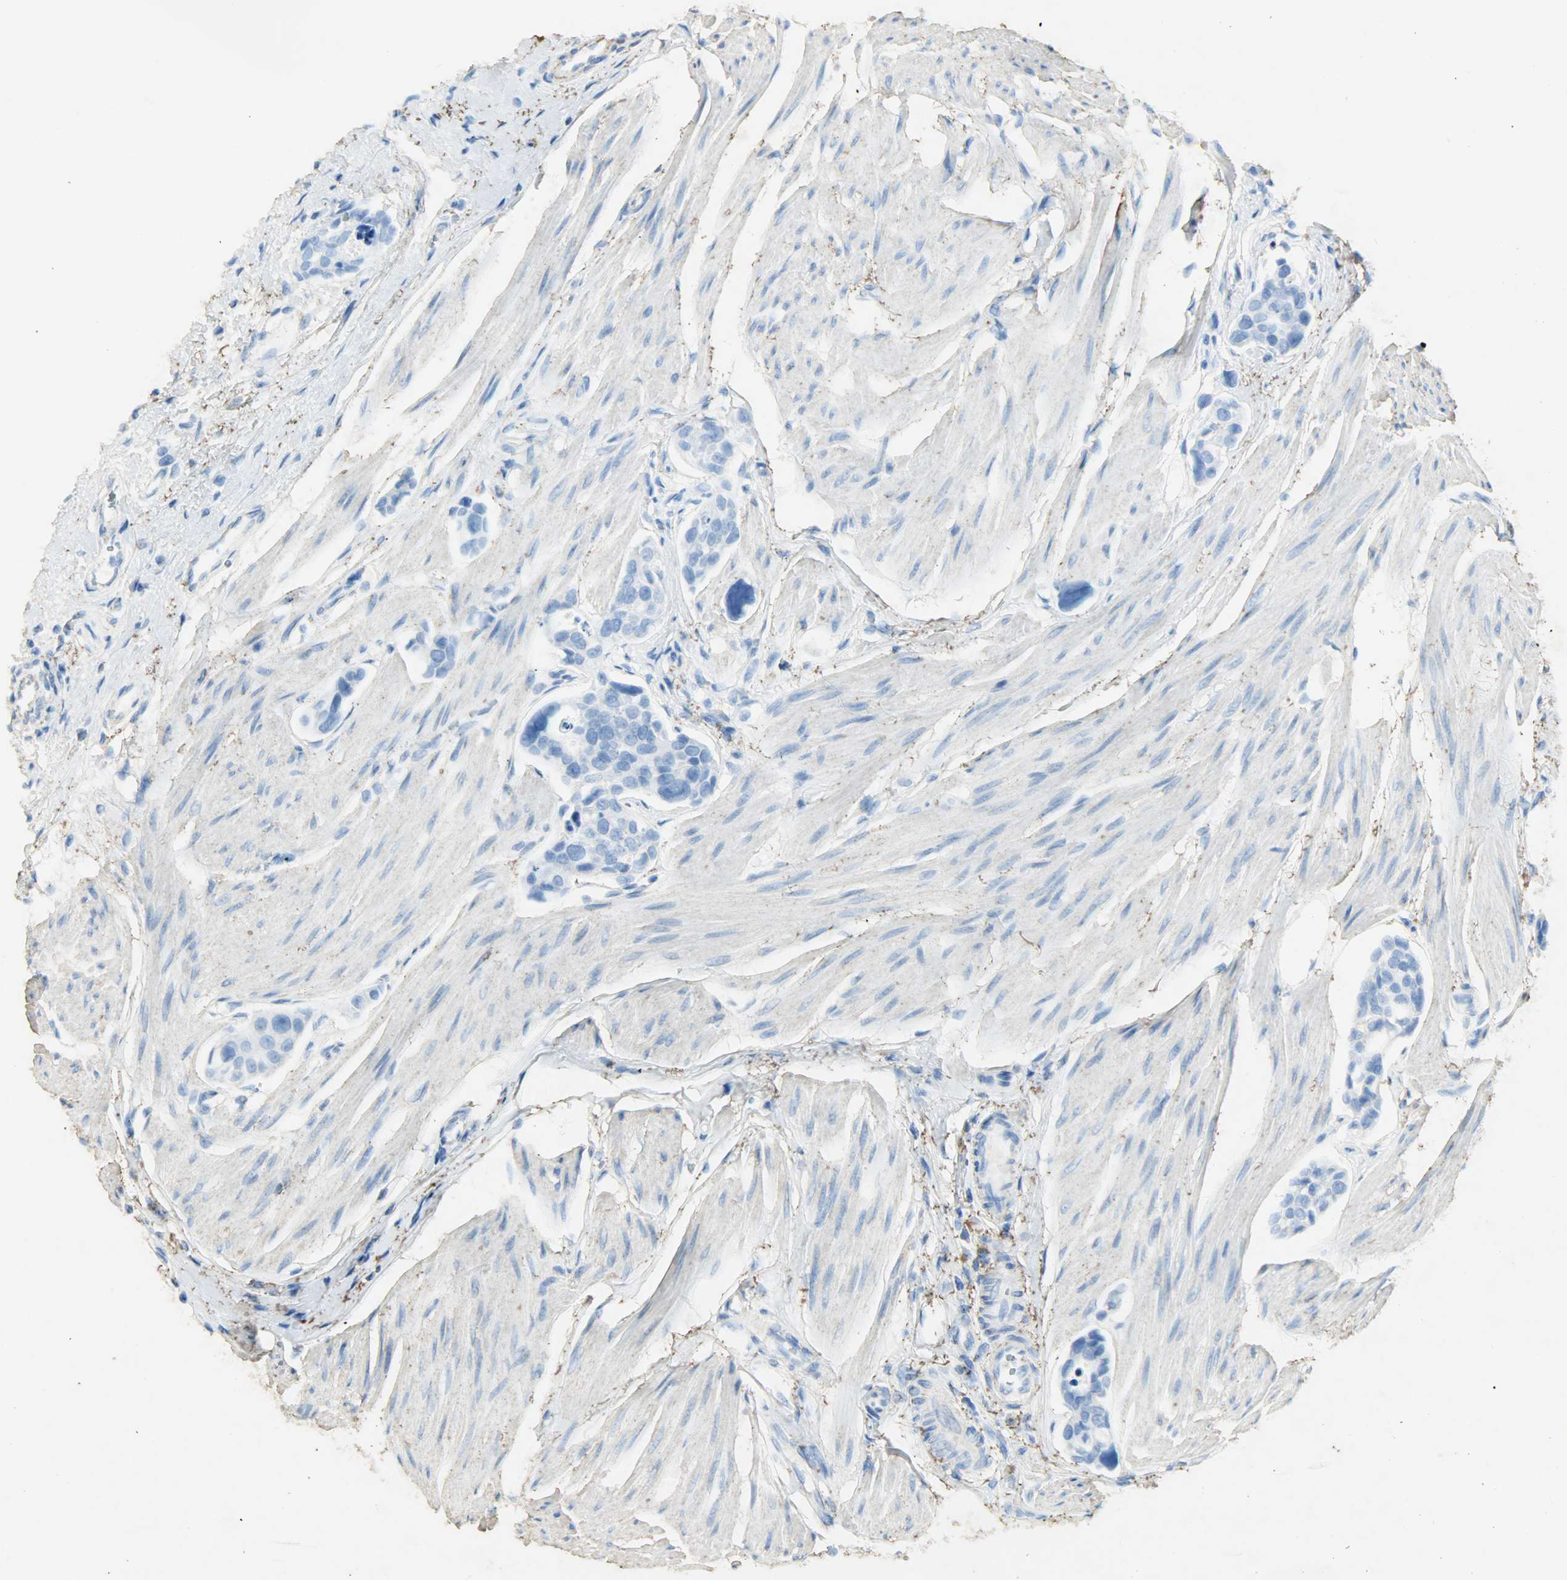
{"staining": {"intensity": "negative", "quantity": "none", "location": "none"}, "tissue": "urothelial cancer", "cell_type": "Tumor cells", "image_type": "cancer", "snomed": [{"axis": "morphology", "description": "Urothelial carcinoma, High grade"}, {"axis": "topography", "description": "Urinary bladder"}], "caption": "Tumor cells show no significant protein positivity in urothelial cancer.", "gene": "ASB9", "patient": {"sex": "male", "age": 78}}